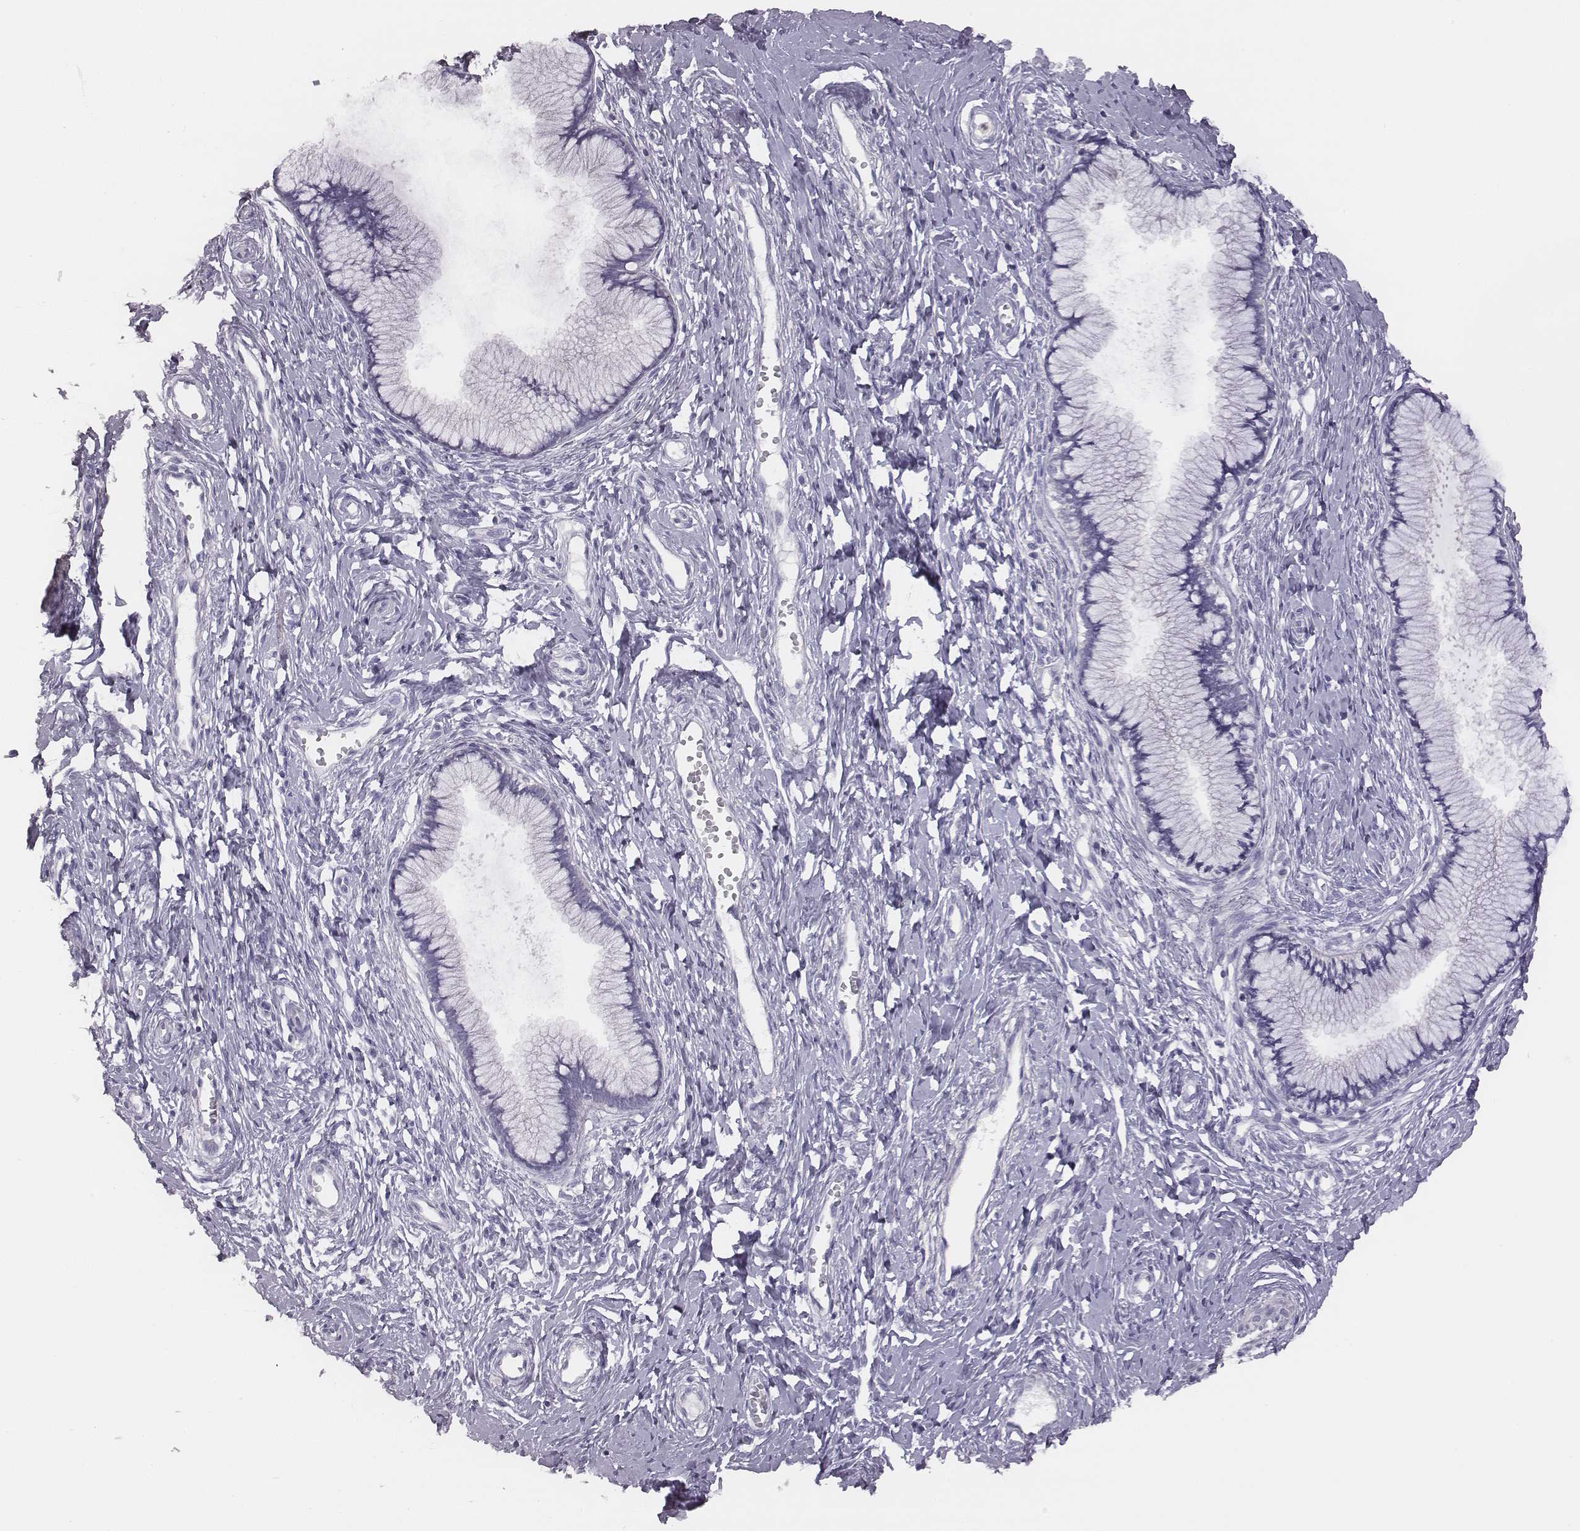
{"staining": {"intensity": "negative", "quantity": "none", "location": "none"}, "tissue": "cervix", "cell_type": "Glandular cells", "image_type": "normal", "snomed": [{"axis": "morphology", "description": "Normal tissue, NOS"}, {"axis": "topography", "description": "Cervix"}], "caption": "This is a micrograph of IHC staining of normal cervix, which shows no expression in glandular cells.", "gene": "ADAM7", "patient": {"sex": "female", "age": 40}}